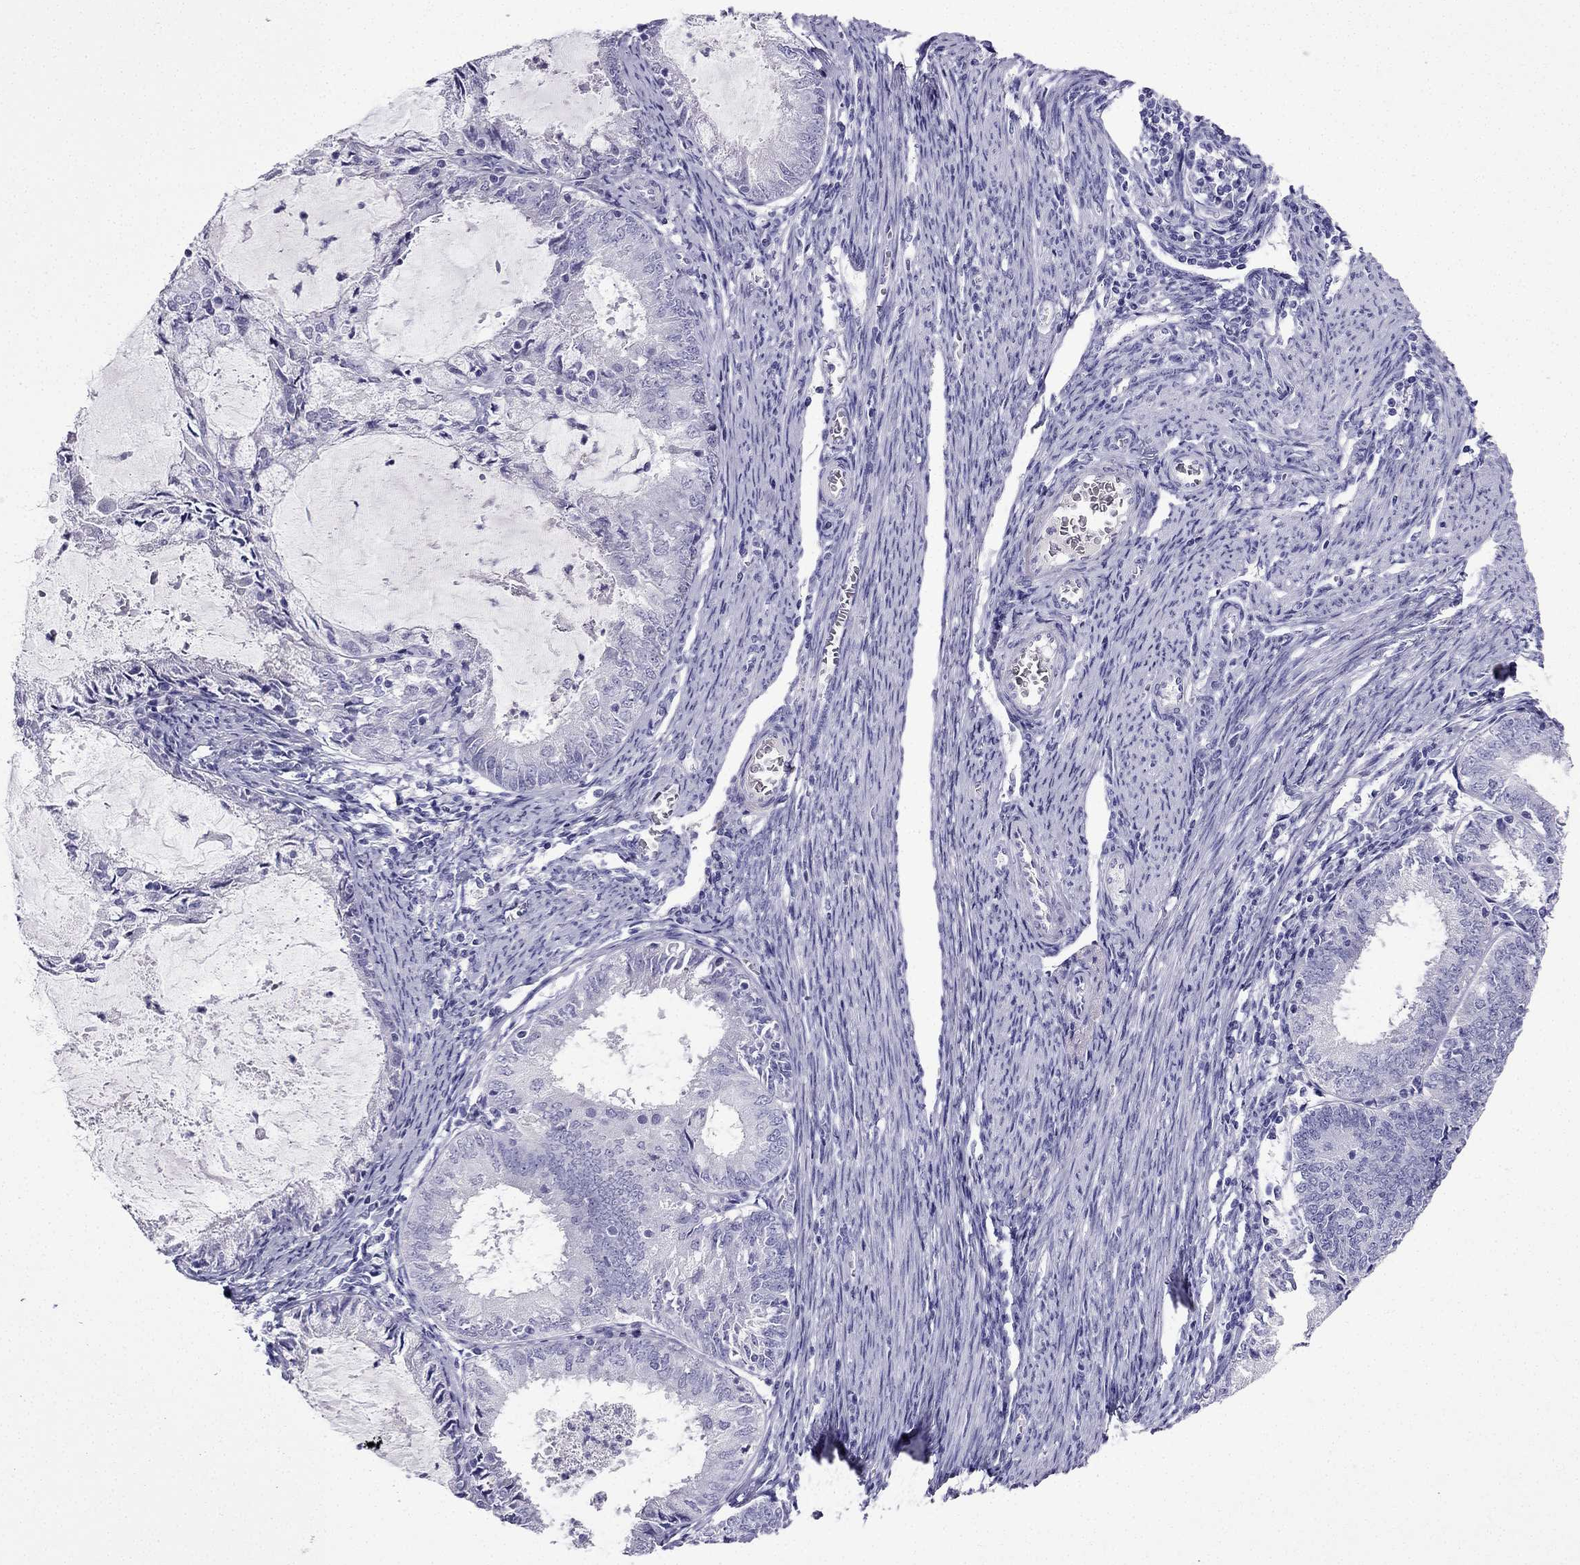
{"staining": {"intensity": "negative", "quantity": "none", "location": "none"}, "tissue": "endometrial cancer", "cell_type": "Tumor cells", "image_type": "cancer", "snomed": [{"axis": "morphology", "description": "Adenocarcinoma, NOS"}, {"axis": "topography", "description": "Endometrium"}], "caption": "Tumor cells show no significant protein positivity in endometrial cancer.", "gene": "NPTX1", "patient": {"sex": "female", "age": 57}}